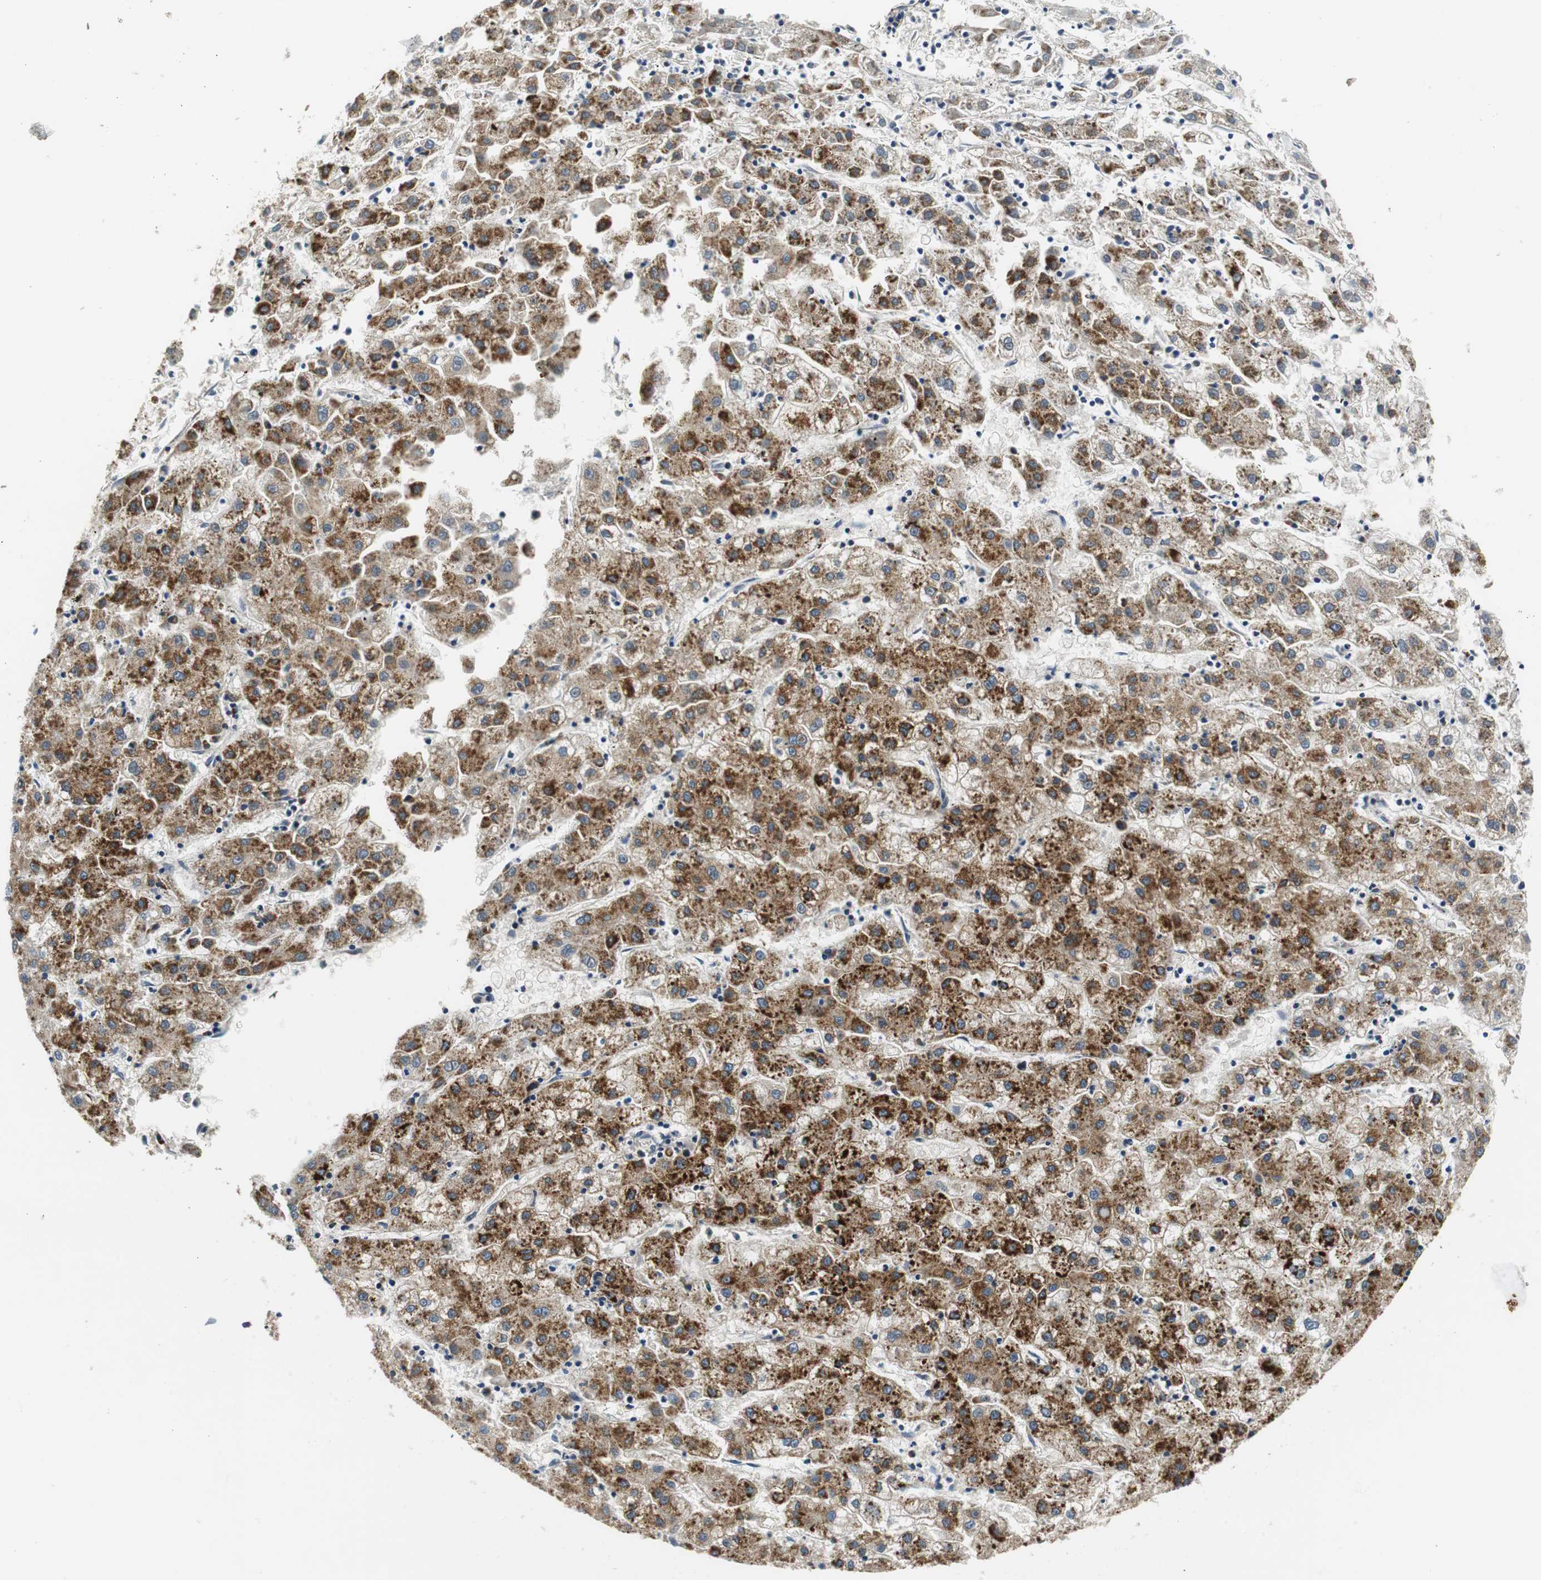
{"staining": {"intensity": "strong", "quantity": ">75%", "location": "cytoplasmic/membranous"}, "tissue": "liver cancer", "cell_type": "Tumor cells", "image_type": "cancer", "snomed": [{"axis": "morphology", "description": "Carcinoma, Hepatocellular, NOS"}, {"axis": "topography", "description": "Liver"}], "caption": "High-power microscopy captured an IHC micrograph of liver hepatocellular carcinoma, revealing strong cytoplasmic/membranous positivity in about >75% of tumor cells. (brown staining indicates protein expression, while blue staining denotes nuclei).", "gene": "GLCCI1", "patient": {"sex": "male", "age": 72}}